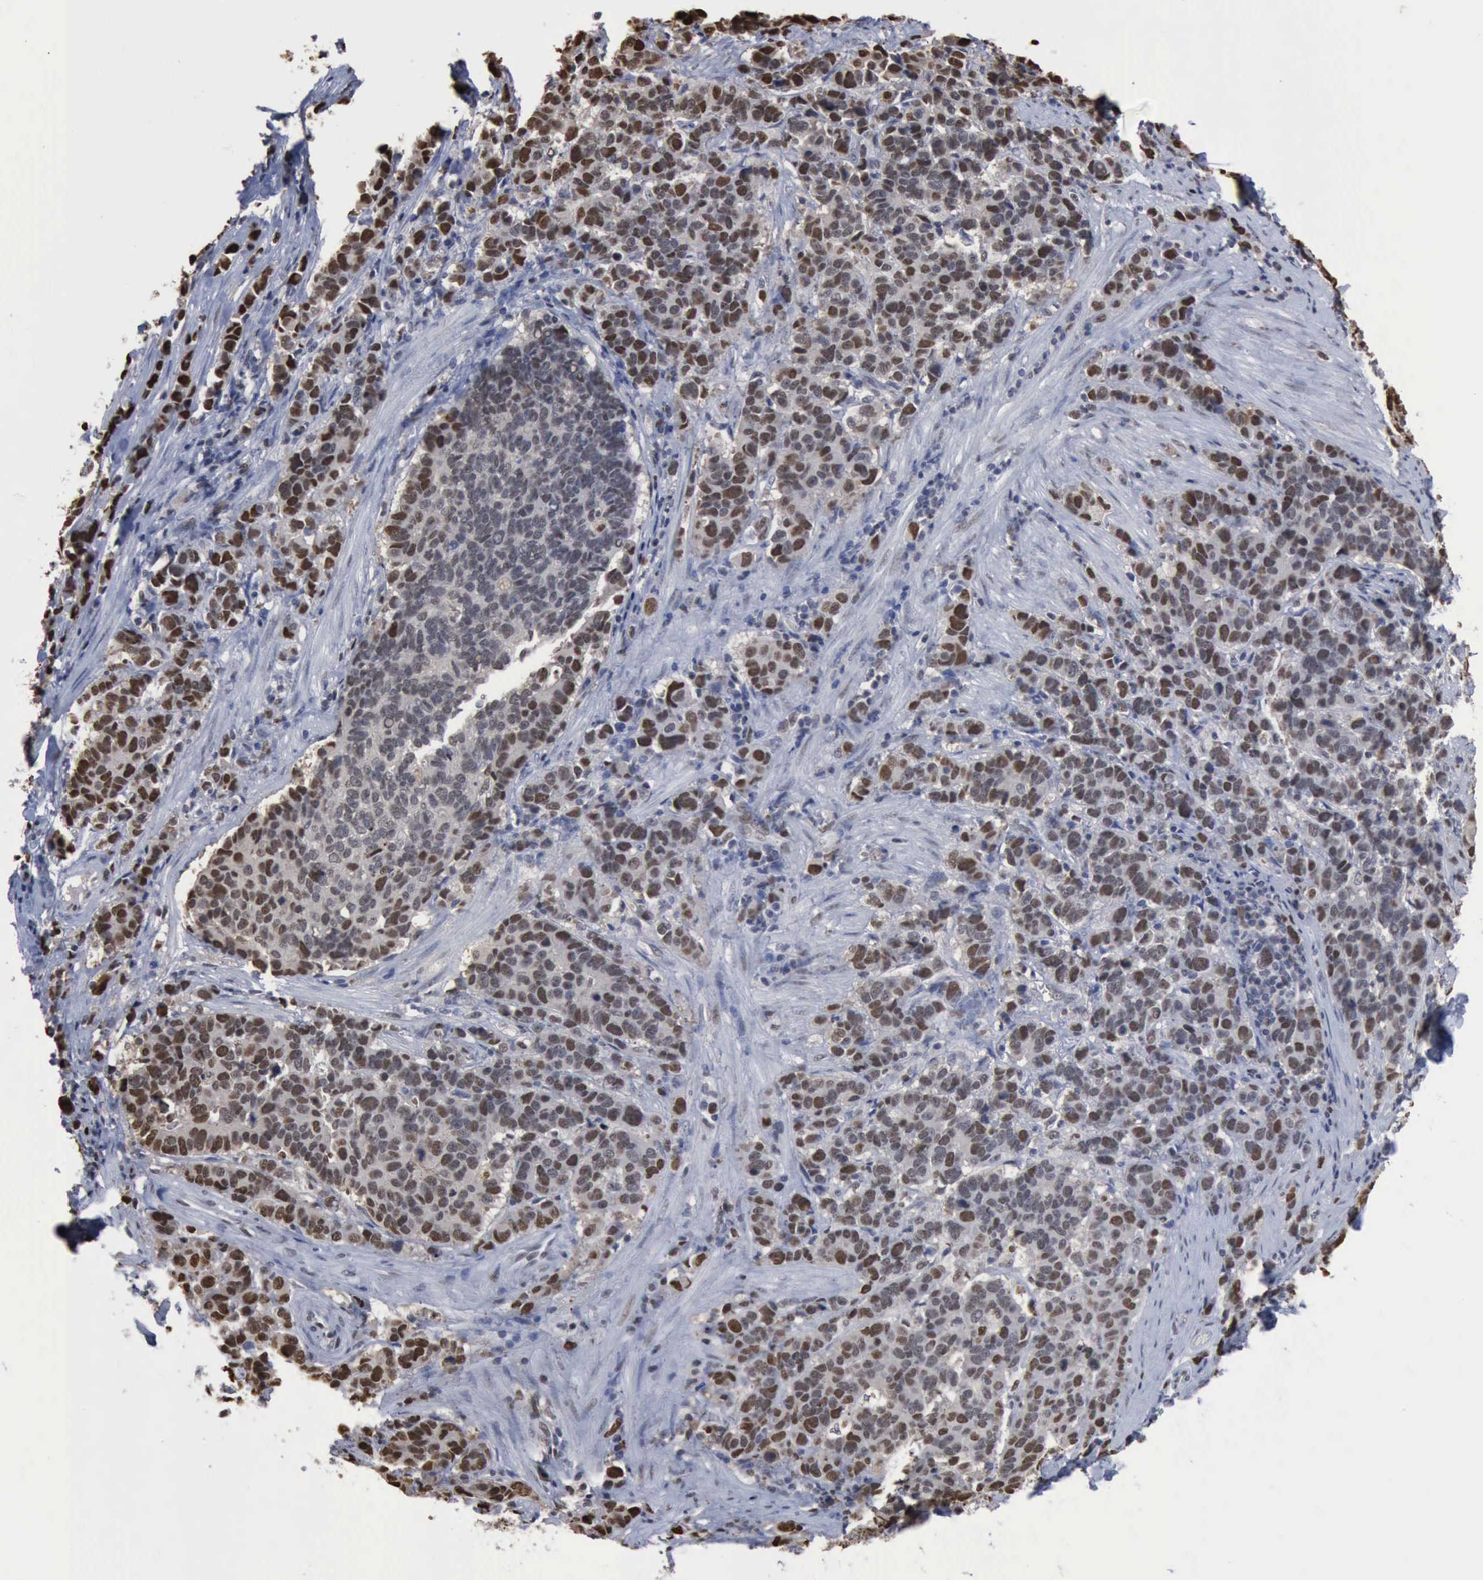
{"staining": {"intensity": "moderate", "quantity": ">75%", "location": "nuclear"}, "tissue": "stomach cancer", "cell_type": "Tumor cells", "image_type": "cancer", "snomed": [{"axis": "morphology", "description": "Adenocarcinoma, NOS"}, {"axis": "topography", "description": "Stomach, upper"}], "caption": "IHC histopathology image of stomach cancer stained for a protein (brown), which displays medium levels of moderate nuclear staining in approximately >75% of tumor cells.", "gene": "PCNA", "patient": {"sex": "male", "age": 71}}